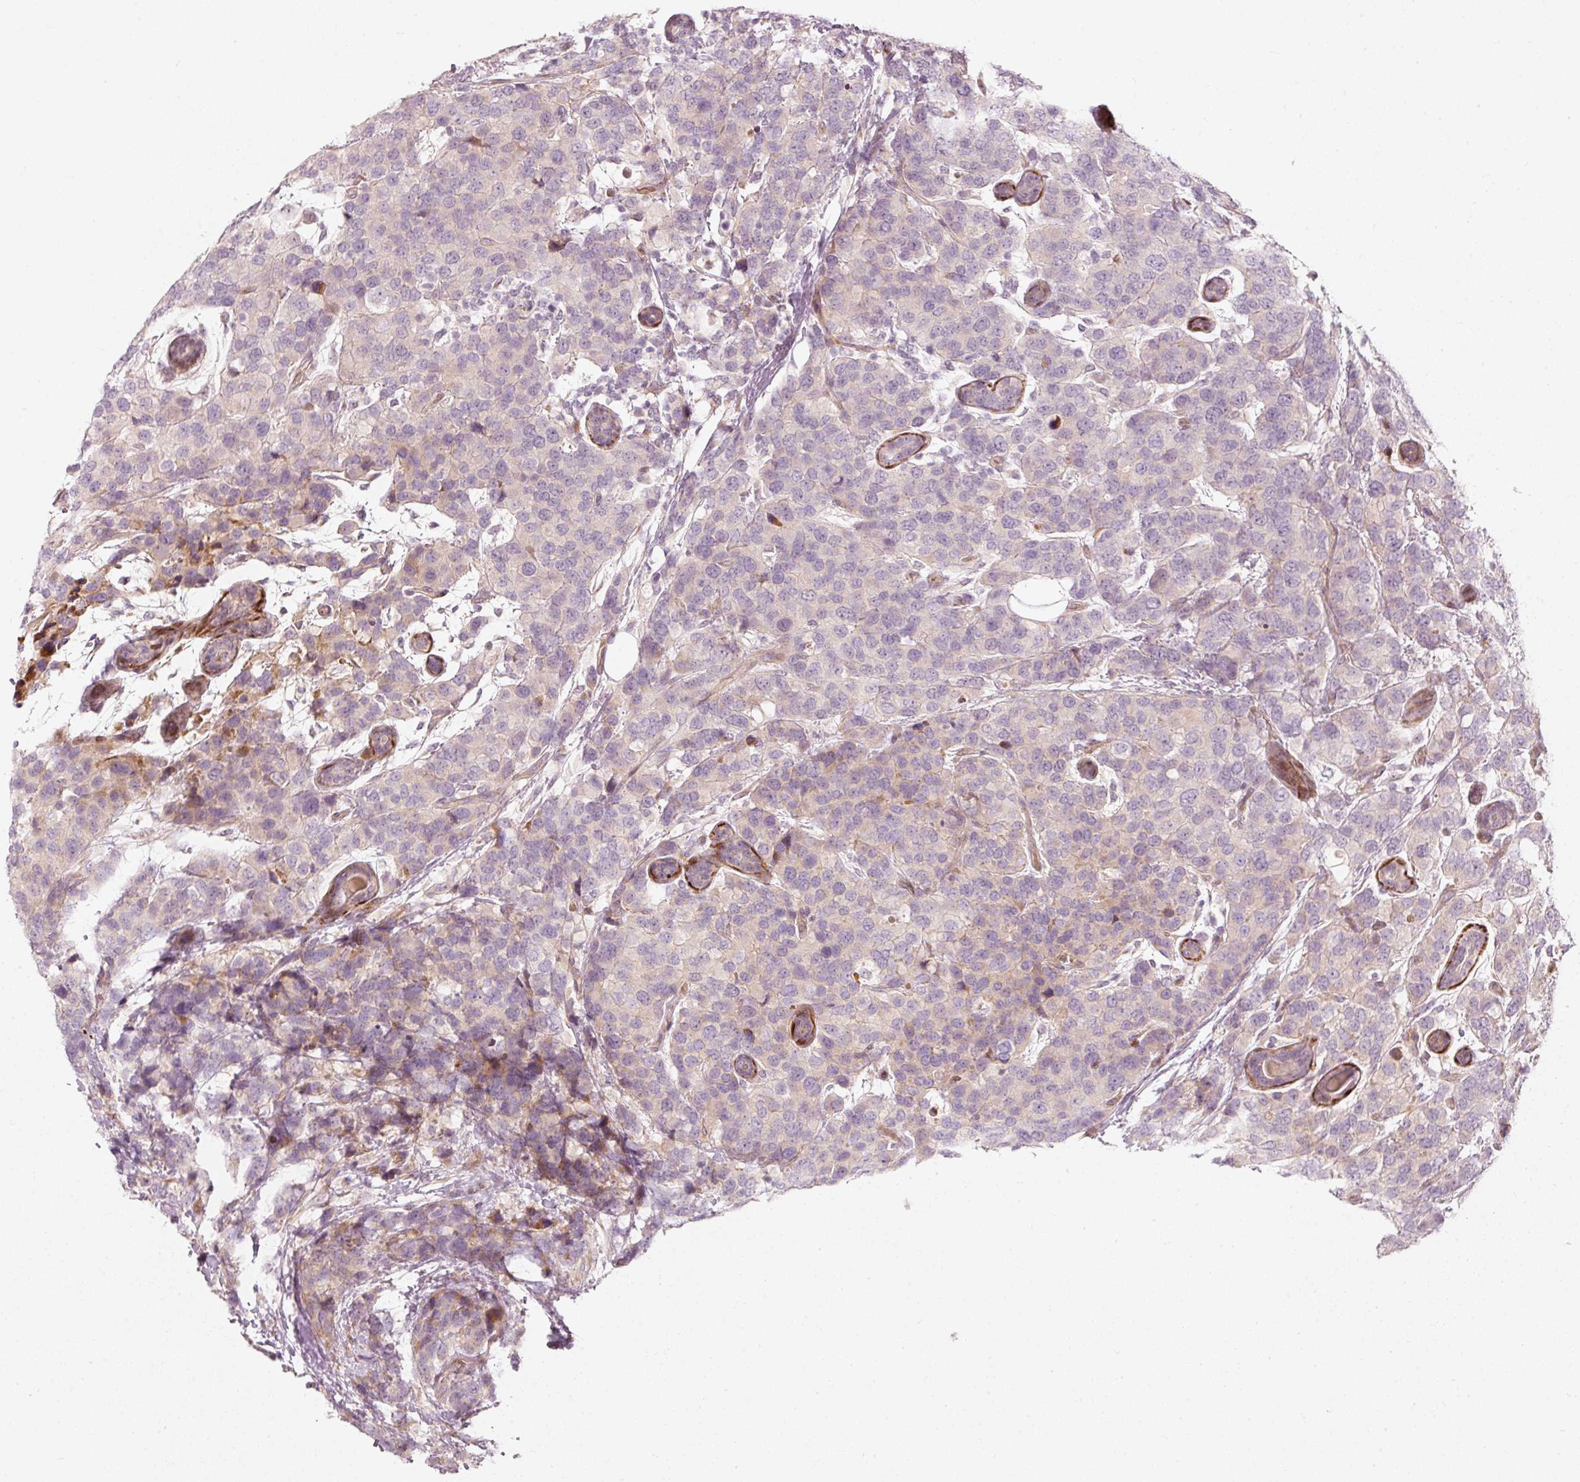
{"staining": {"intensity": "negative", "quantity": "none", "location": "none"}, "tissue": "breast cancer", "cell_type": "Tumor cells", "image_type": "cancer", "snomed": [{"axis": "morphology", "description": "Lobular carcinoma"}, {"axis": "topography", "description": "Breast"}], "caption": "Lobular carcinoma (breast) stained for a protein using immunohistochemistry (IHC) exhibits no expression tumor cells.", "gene": "KCNQ1", "patient": {"sex": "female", "age": 59}}